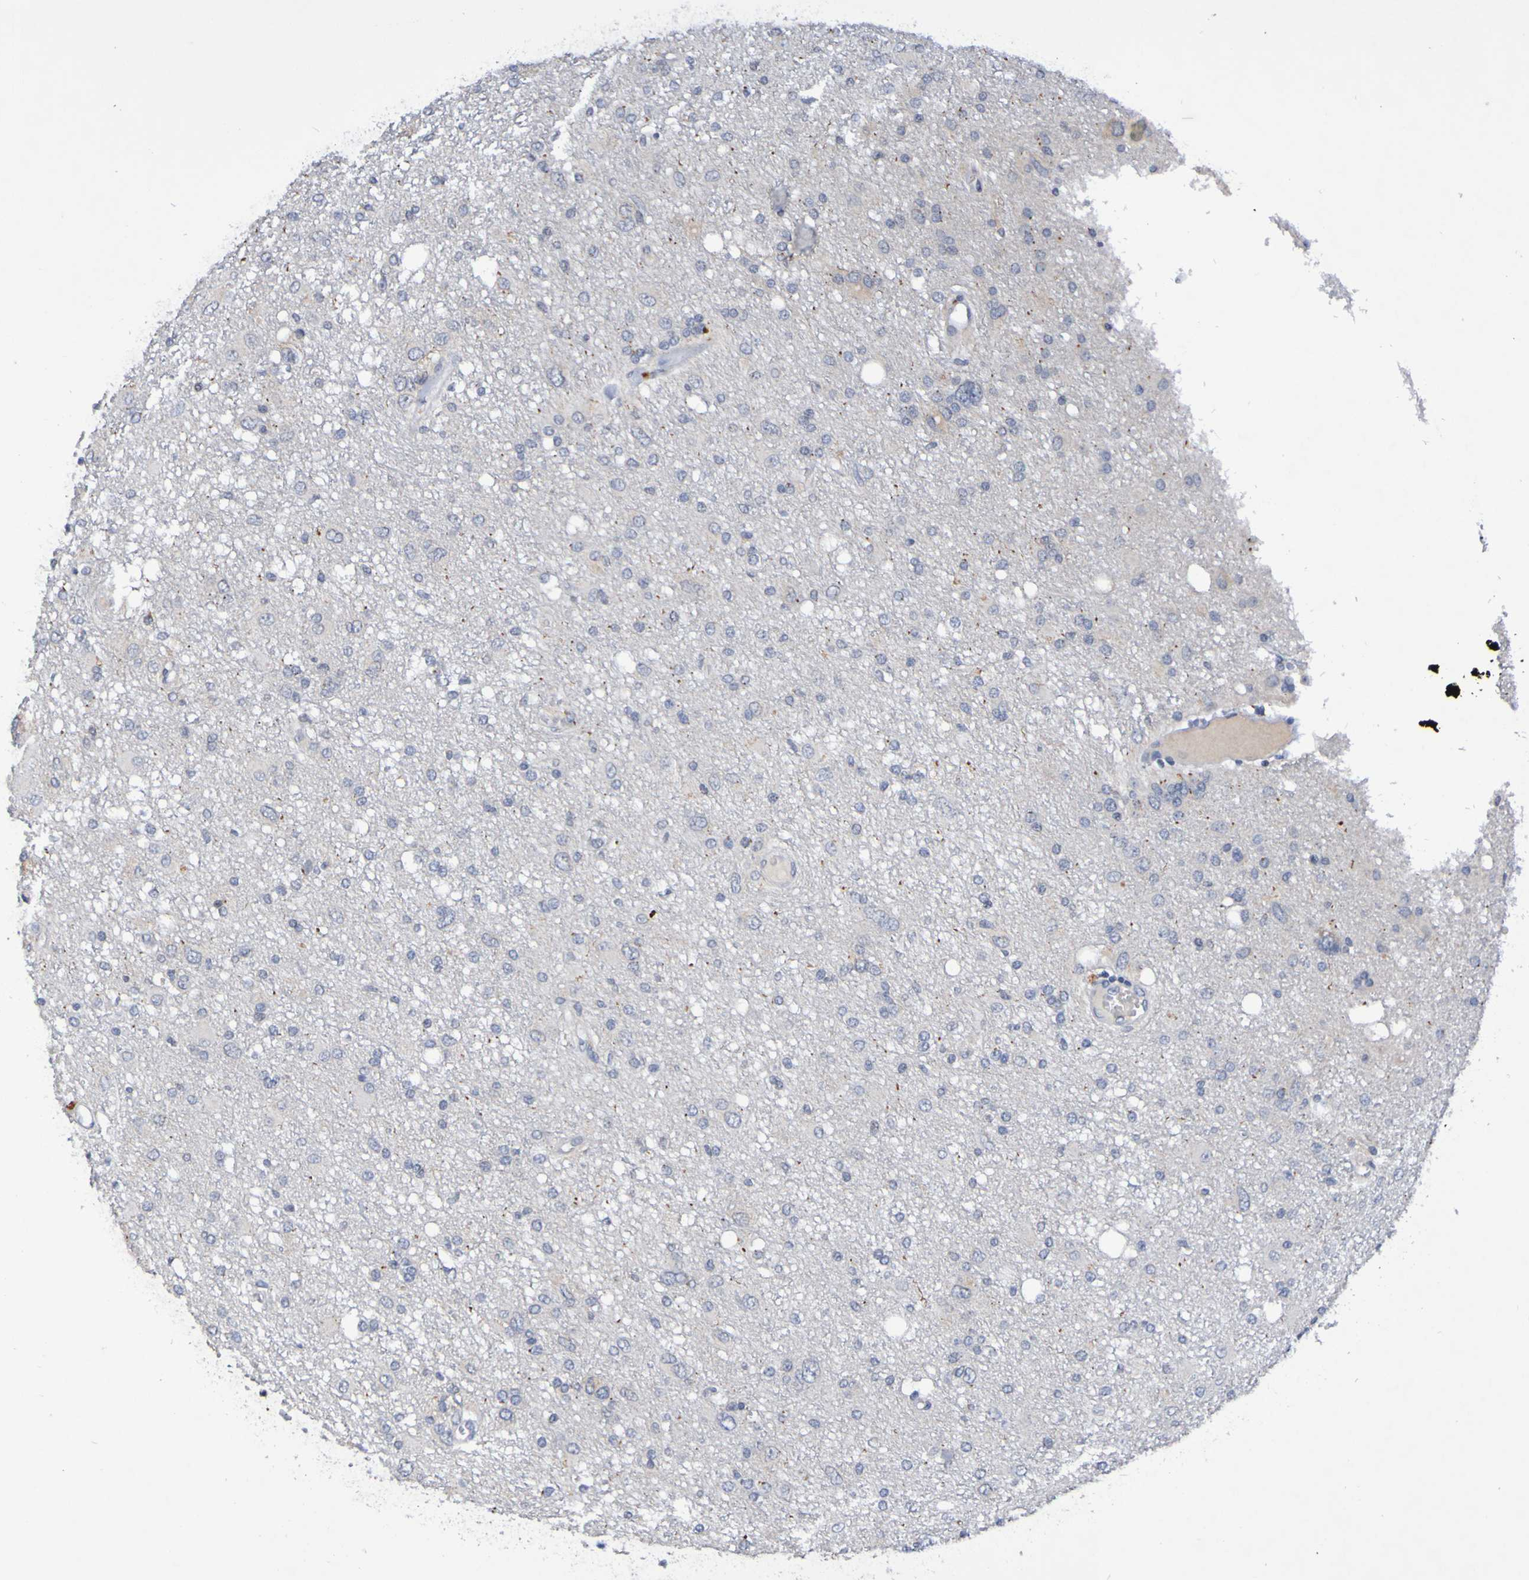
{"staining": {"intensity": "negative", "quantity": "none", "location": "none"}, "tissue": "glioma", "cell_type": "Tumor cells", "image_type": "cancer", "snomed": [{"axis": "morphology", "description": "Glioma, malignant, High grade"}, {"axis": "topography", "description": "Brain"}], "caption": "This is a image of IHC staining of malignant glioma (high-grade), which shows no staining in tumor cells.", "gene": "PTP4A2", "patient": {"sex": "female", "age": 59}}